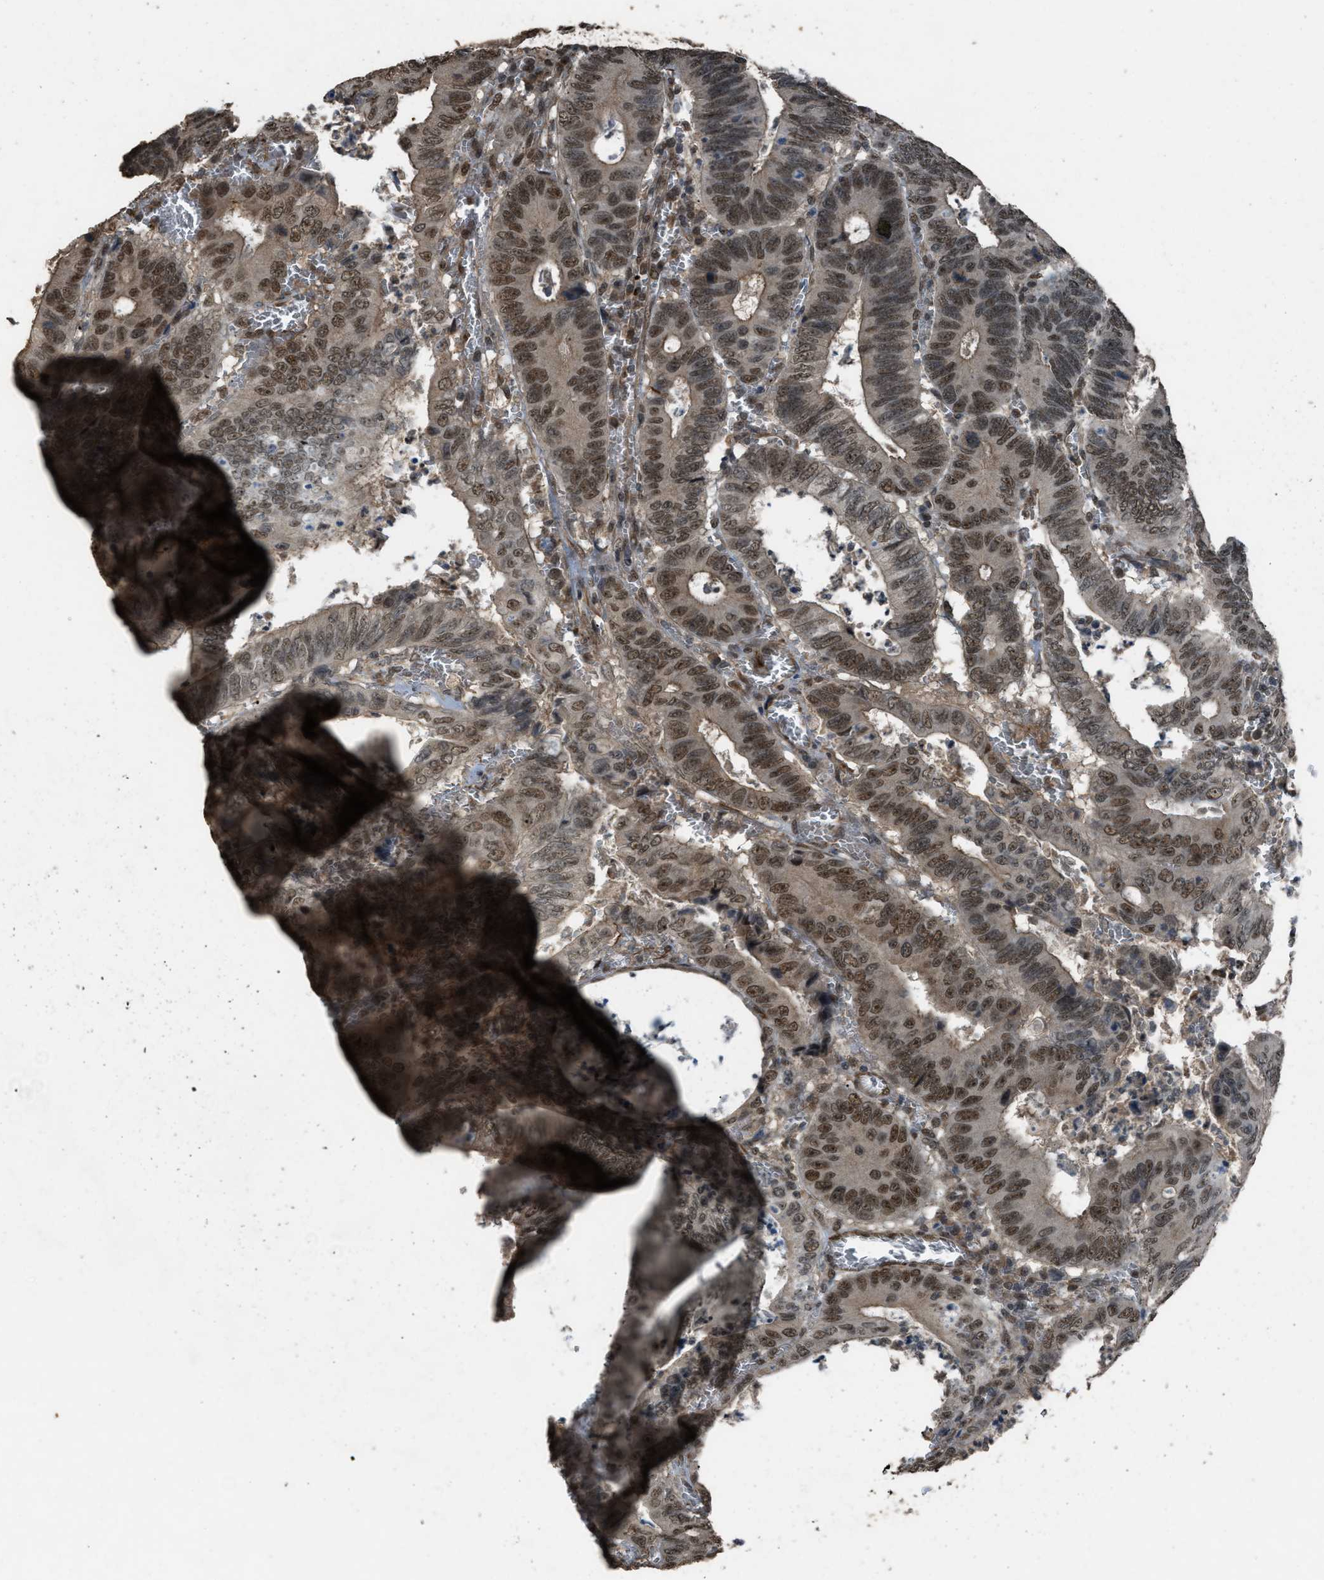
{"staining": {"intensity": "moderate", "quantity": ">75%", "location": "nuclear"}, "tissue": "colorectal cancer", "cell_type": "Tumor cells", "image_type": "cancer", "snomed": [{"axis": "morphology", "description": "Inflammation, NOS"}, {"axis": "morphology", "description": "Adenocarcinoma, NOS"}, {"axis": "topography", "description": "Colon"}], "caption": "The immunohistochemical stain labels moderate nuclear positivity in tumor cells of colorectal cancer tissue.", "gene": "SERTAD2", "patient": {"sex": "male", "age": 72}}